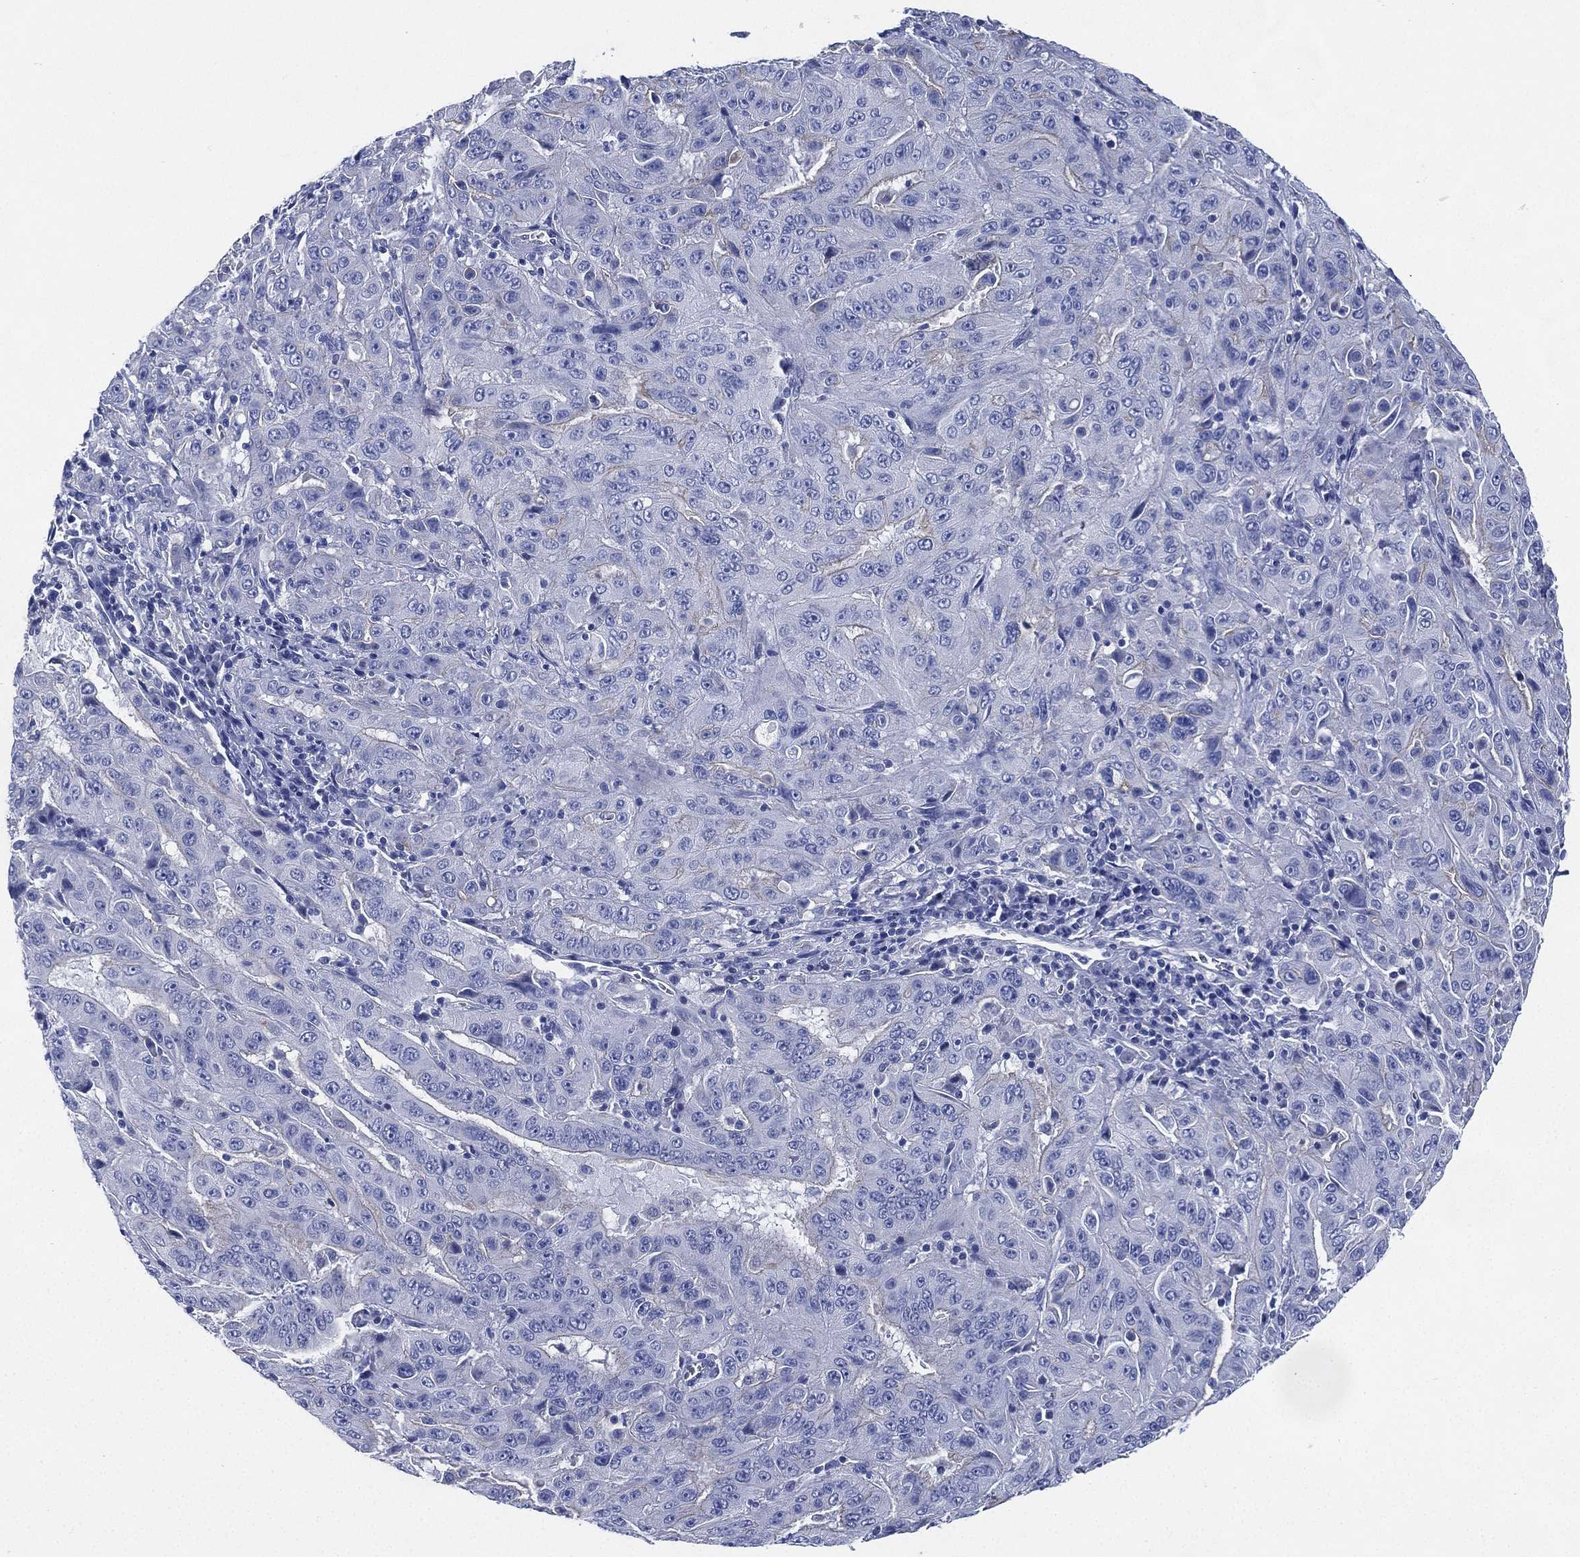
{"staining": {"intensity": "negative", "quantity": "none", "location": "none"}, "tissue": "pancreatic cancer", "cell_type": "Tumor cells", "image_type": "cancer", "snomed": [{"axis": "morphology", "description": "Adenocarcinoma, NOS"}, {"axis": "topography", "description": "Pancreas"}], "caption": "Immunohistochemical staining of human pancreatic cancer (adenocarcinoma) reveals no significant expression in tumor cells.", "gene": "CCDC70", "patient": {"sex": "male", "age": 63}}